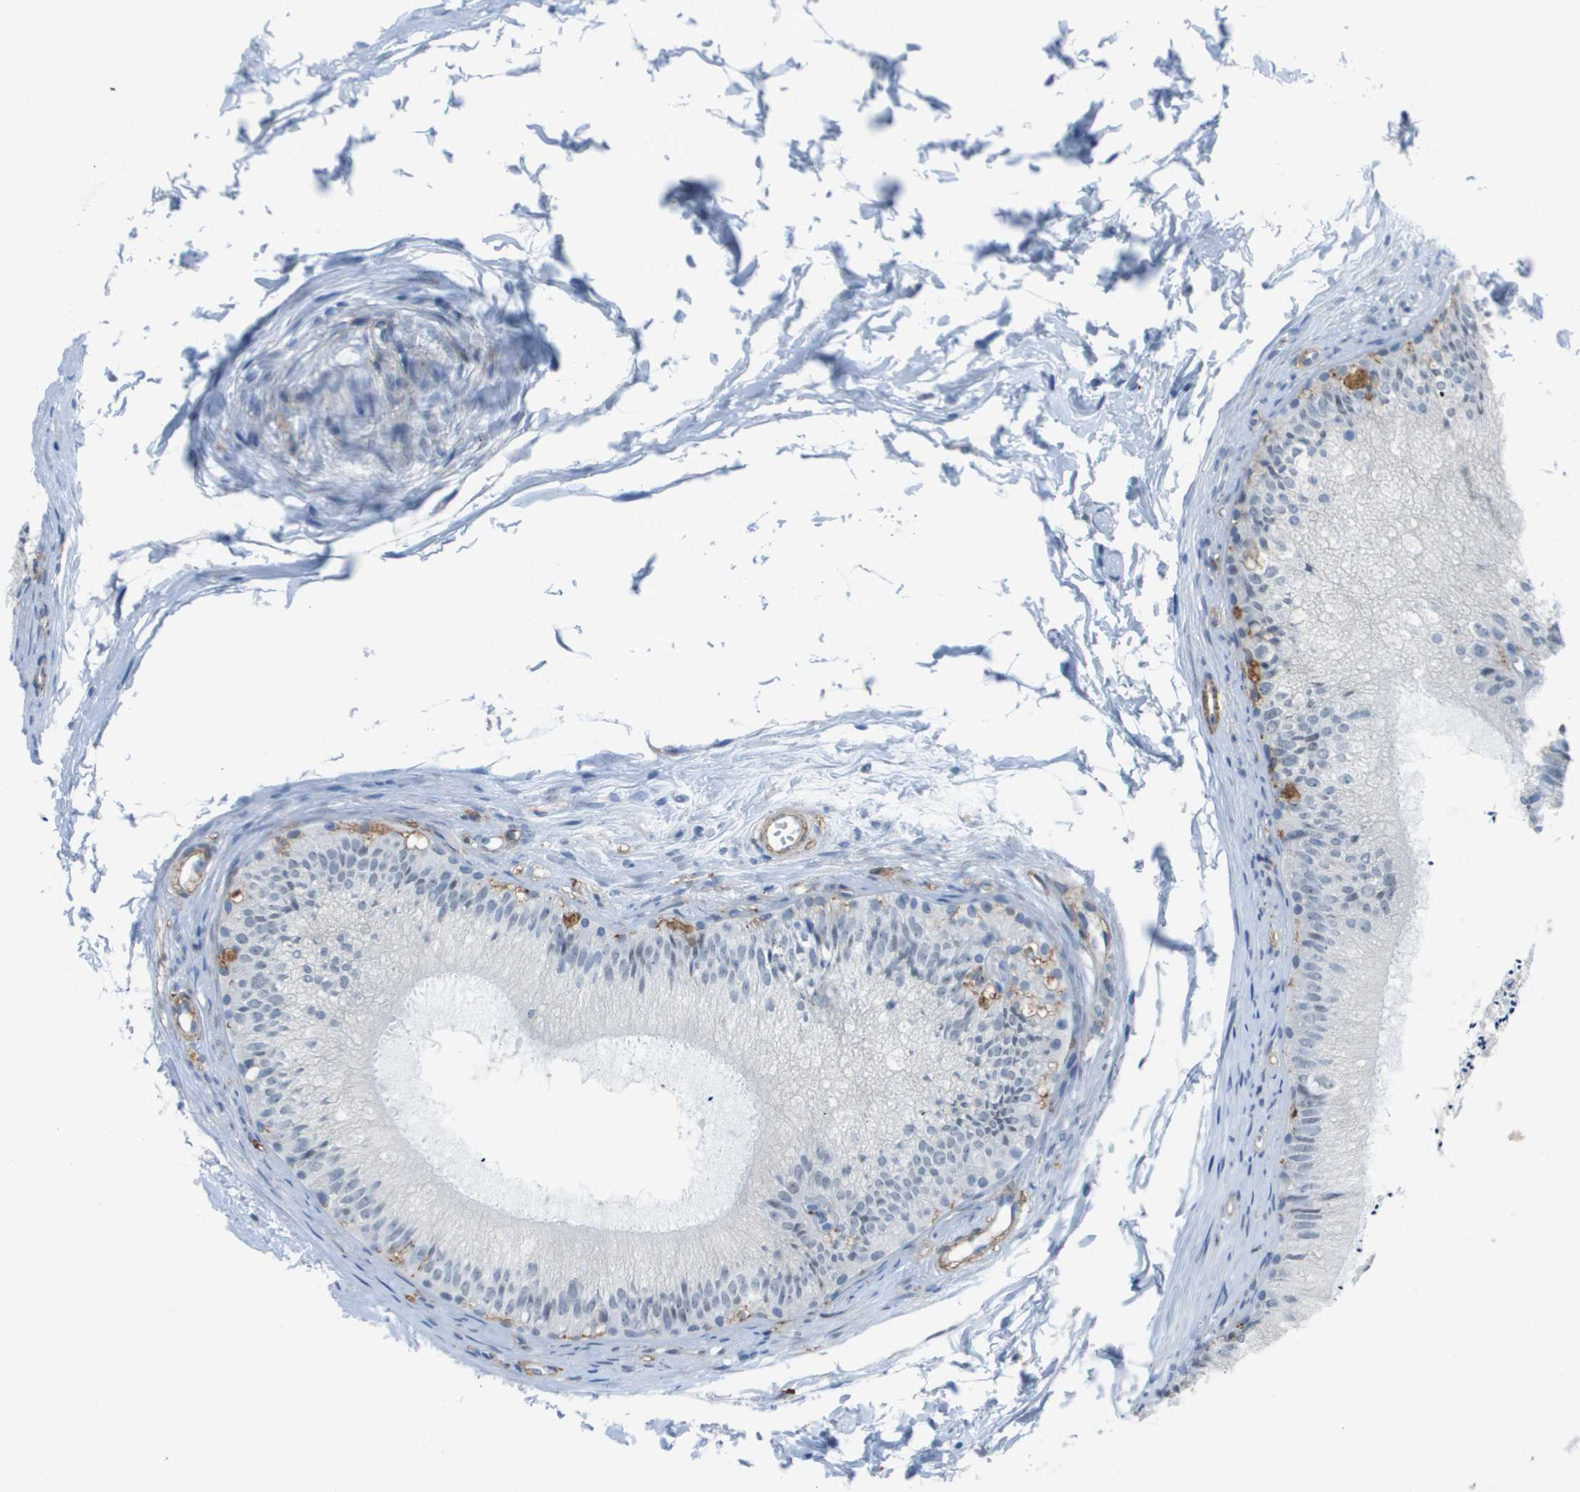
{"staining": {"intensity": "negative", "quantity": "none", "location": "none"}, "tissue": "epididymis", "cell_type": "Glandular cells", "image_type": "normal", "snomed": [{"axis": "morphology", "description": "Normal tissue, NOS"}, {"axis": "topography", "description": "Epididymis"}], "caption": "Epididymis was stained to show a protein in brown. There is no significant expression in glandular cells. Nuclei are stained in blue.", "gene": "ZBTB43", "patient": {"sex": "male", "age": 56}}